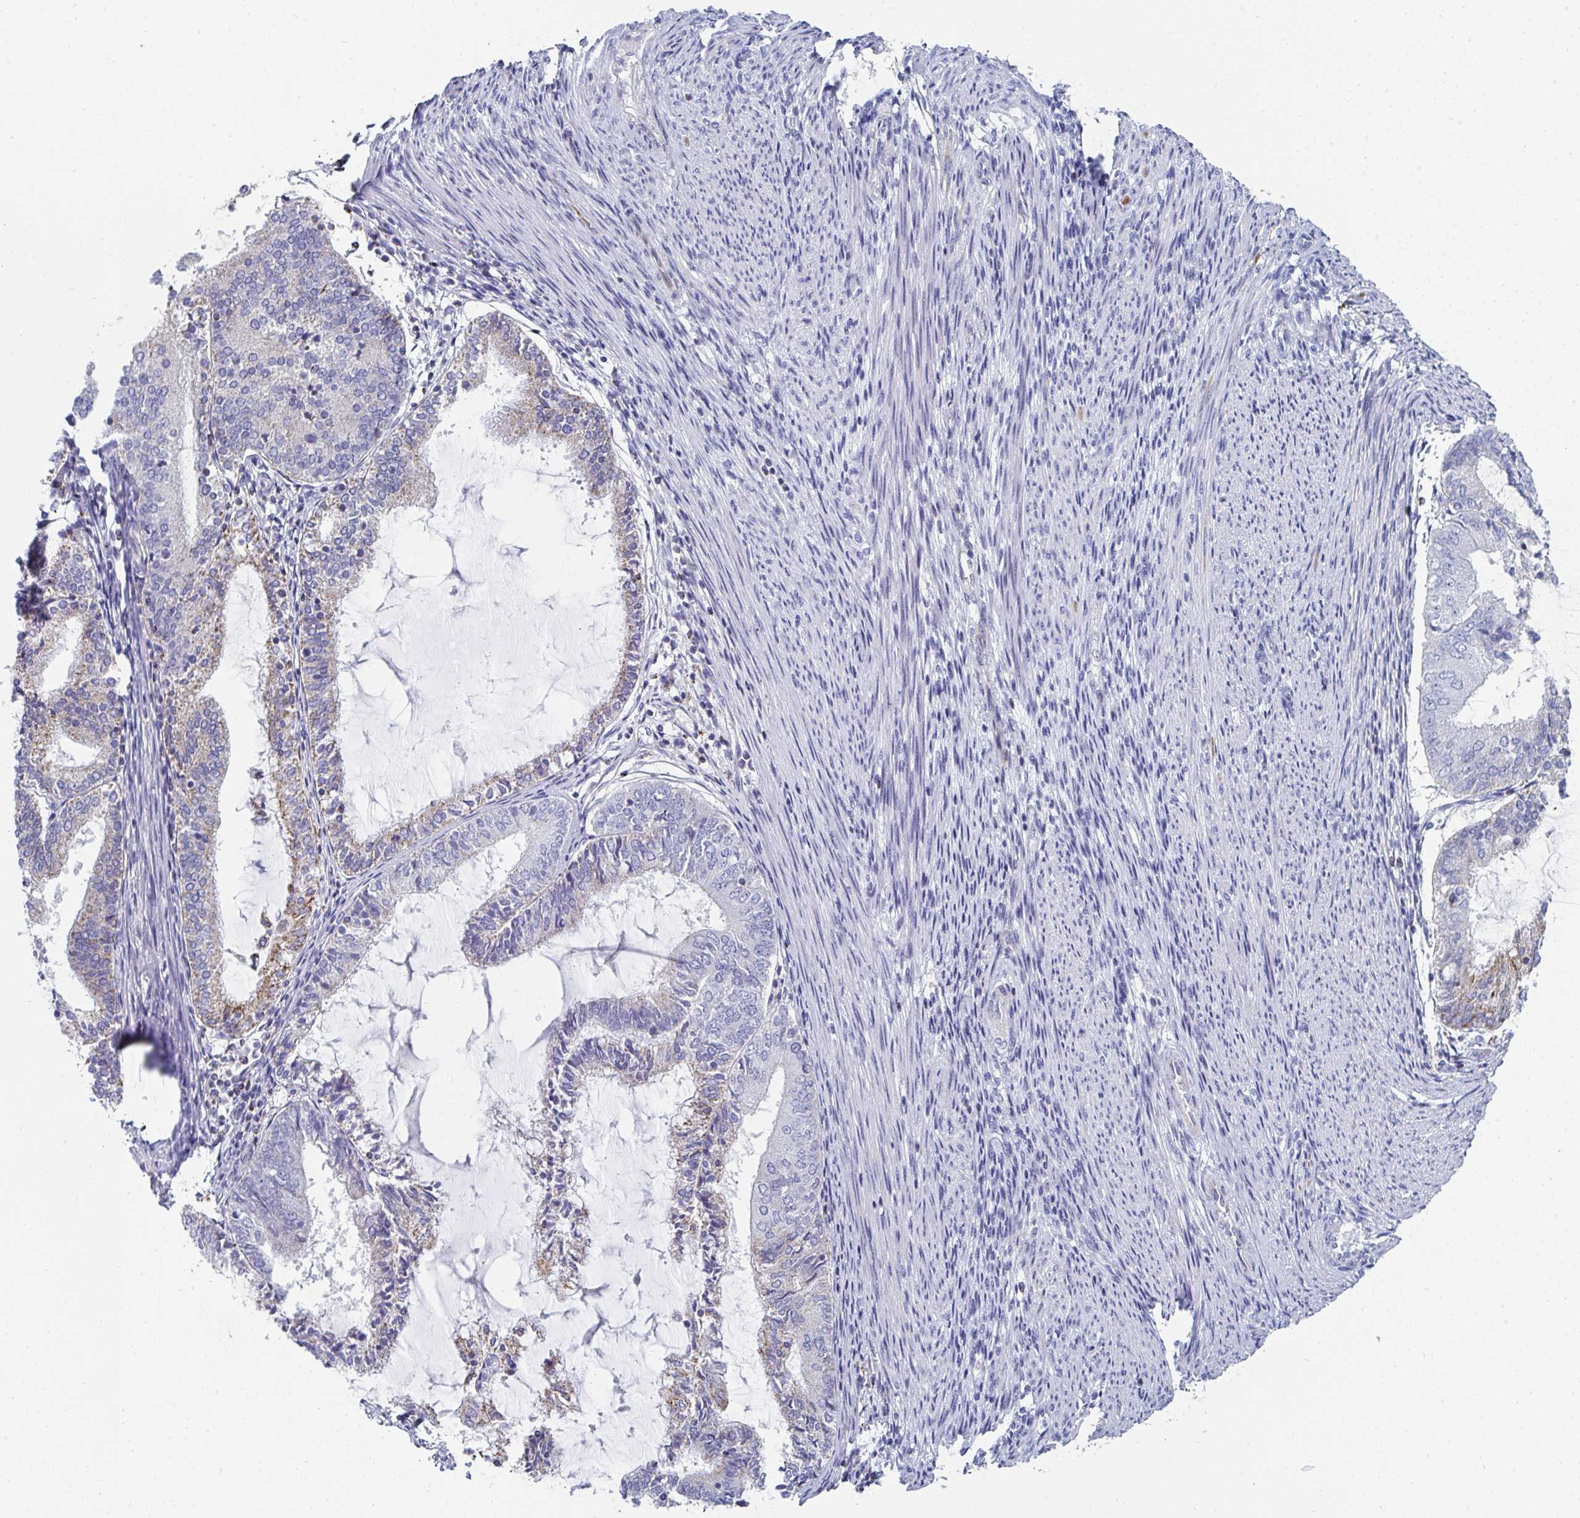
{"staining": {"intensity": "moderate", "quantity": "25%-75%", "location": "cytoplasmic/membranous"}, "tissue": "endometrial cancer", "cell_type": "Tumor cells", "image_type": "cancer", "snomed": [{"axis": "morphology", "description": "Adenocarcinoma, NOS"}, {"axis": "topography", "description": "Endometrium"}], "caption": "Moderate cytoplasmic/membranous protein expression is seen in approximately 25%-75% of tumor cells in endometrial adenocarcinoma. Using DAB (3,3'-diaminobenzidine) (brown) and hematoxylin (blue) stains, captured at high magnification using brightfield microscopy.", "gene": "MGAM2", "patient": {"sex": "female", "age": 81}}